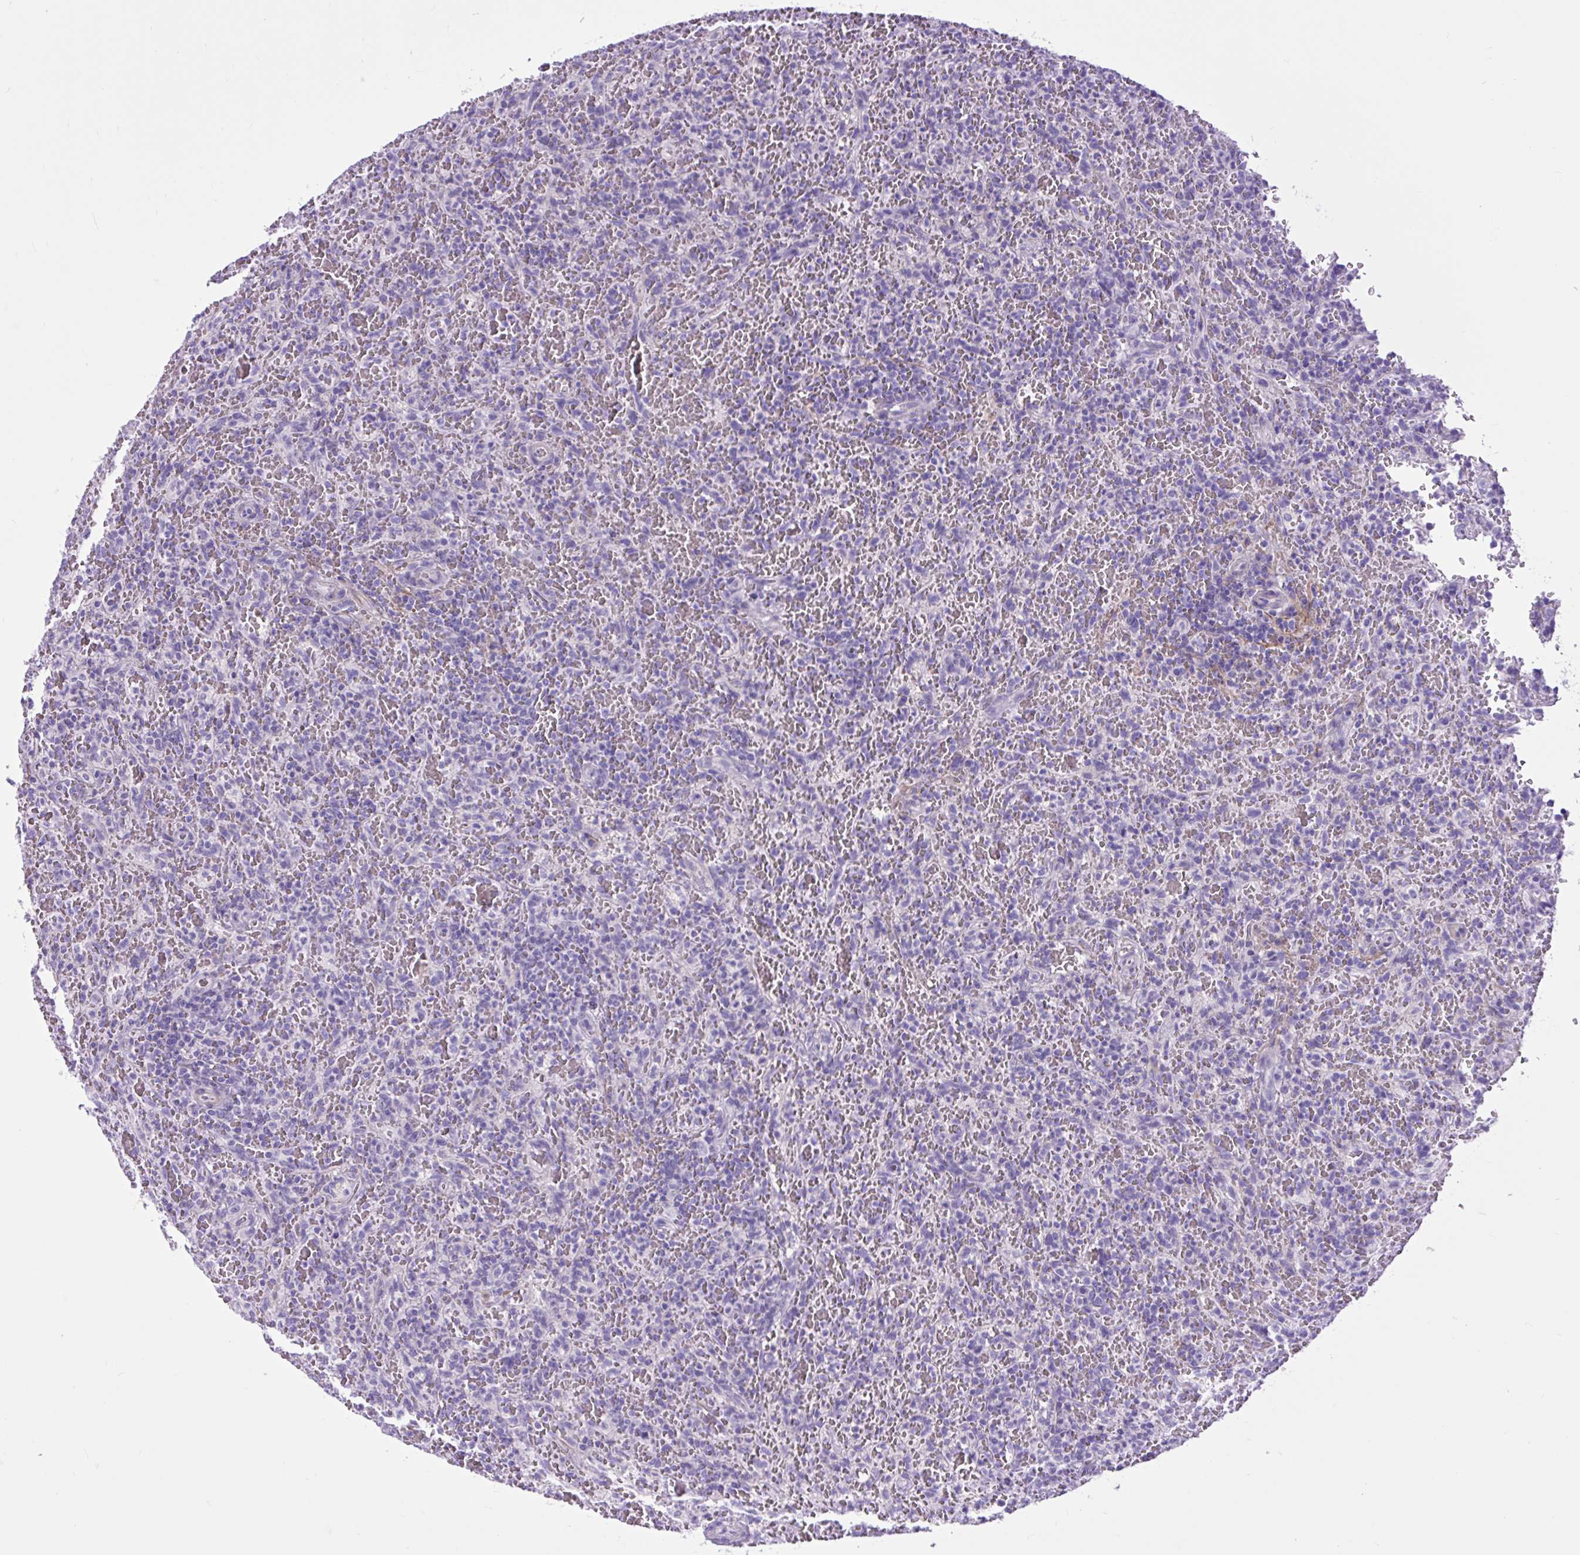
{"staining": {"intensity": "negative", "quantity": "none", "location": "none"}, "tissue": "lymphoma", "cell_type": "Tumor cells", "image_type": "cancer", "snomed": [{"axis": "morphology", "description": "Malignant lymphoma, non-Hodgkin's type, Low grade"}, {"axis": "topography", "description": "Spleen"}], "caption": "Micrograph shows no protein expression in tumor cells of lymphoma tissue. (IHC, brightfield microscopy, high magnification).", "gene": "DPP6", "patient": {"sex": "female", "age": 64}}